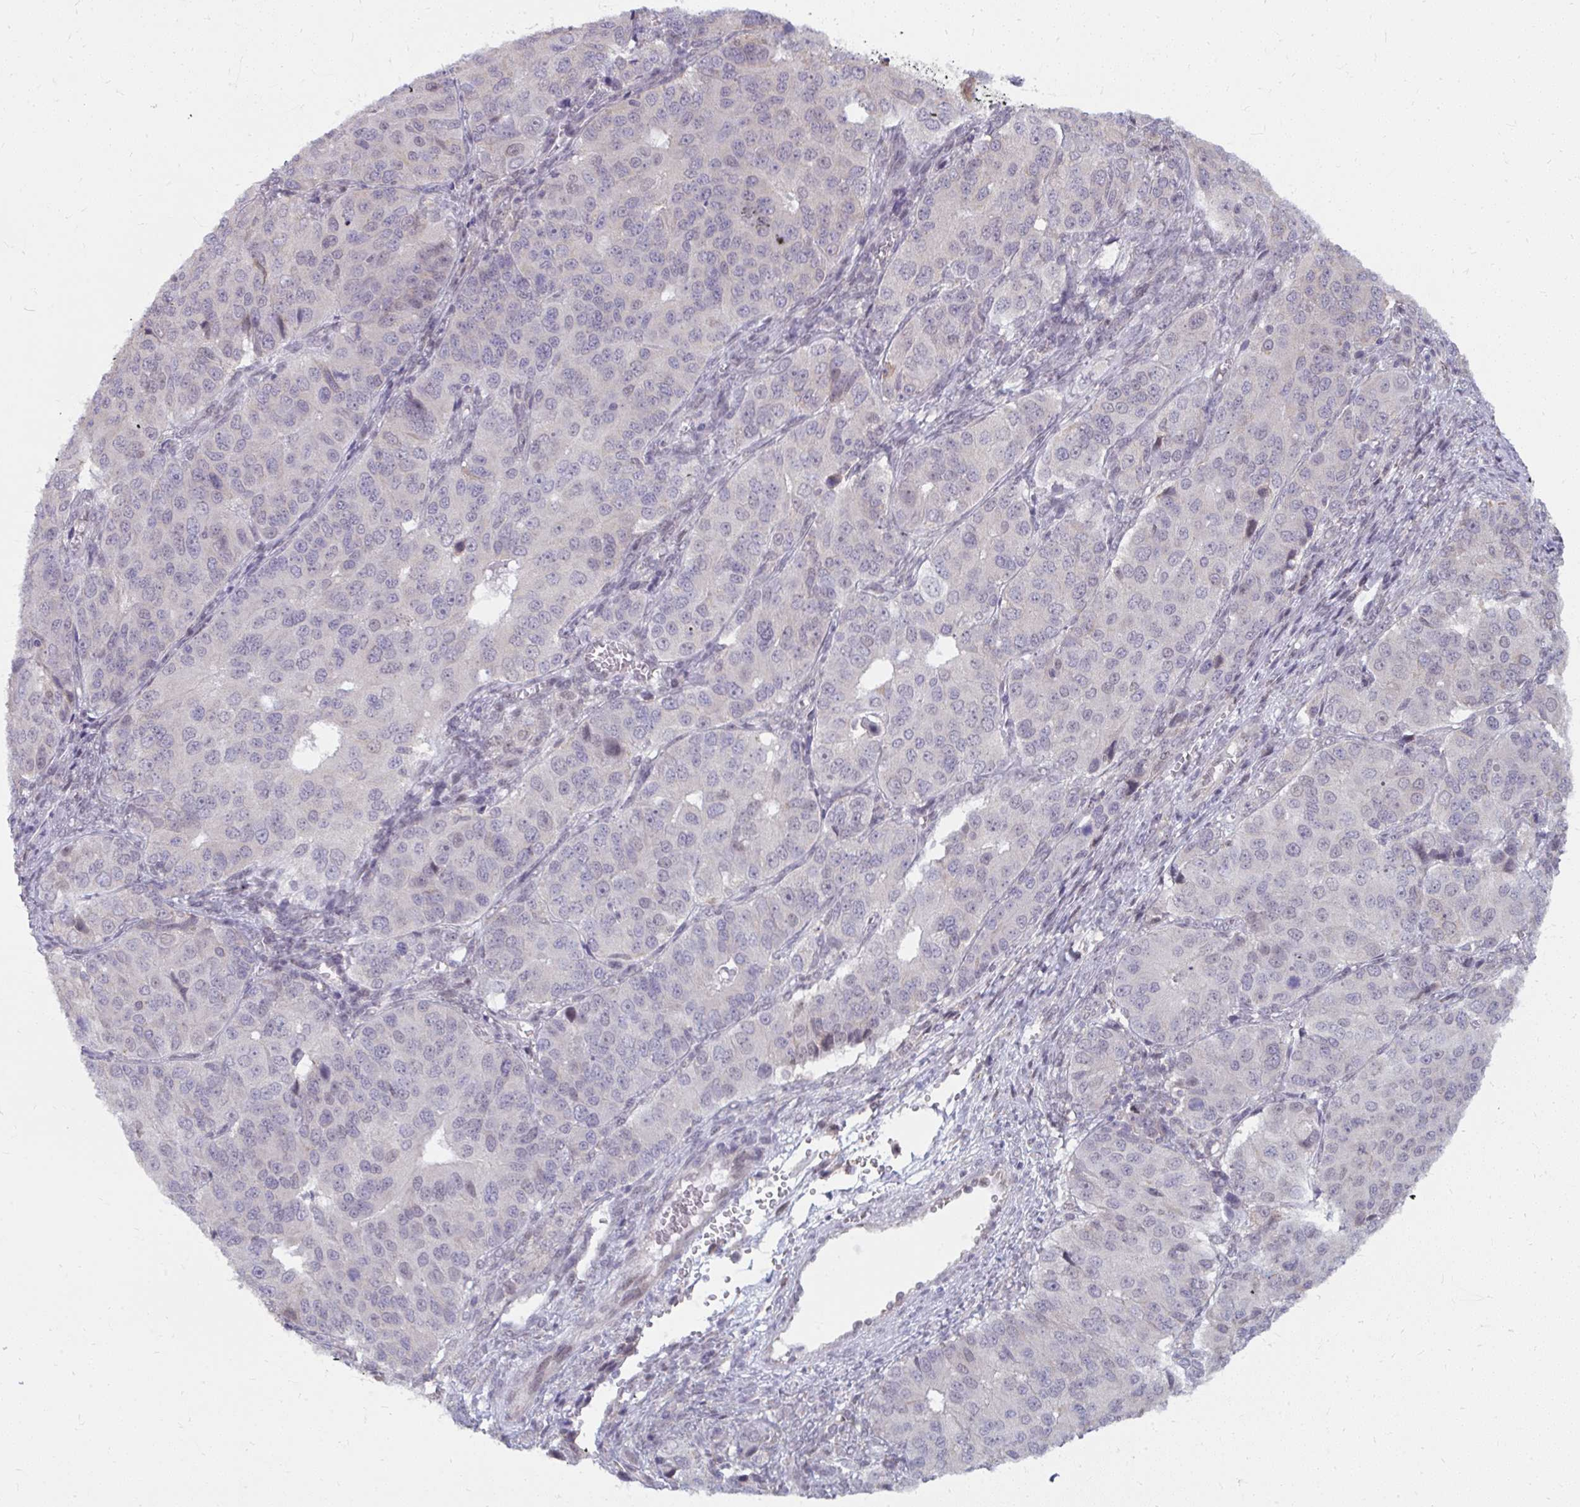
{"staining": {"intensity": "negative", "quantity": "none", "location": "none"}, "tissue": "ovarian cancer", "cell_type": "Tumor cells", "image_type": "cancer", "snomed": [{"axis": "morphology", "description": "Carcinoma, endometroid"}, {"axis": "topography", "description": "Ovary"}], "caption": "High magnification brightfield microscopy of ovarian cancer (endometroid carcinoma) stained with DAB (brown) and counterstained with hematoxylin (blue): tumor cells show no significant expression.", "gene": "NMNAT1", "patient": {"sex": "female", "age": 51}}